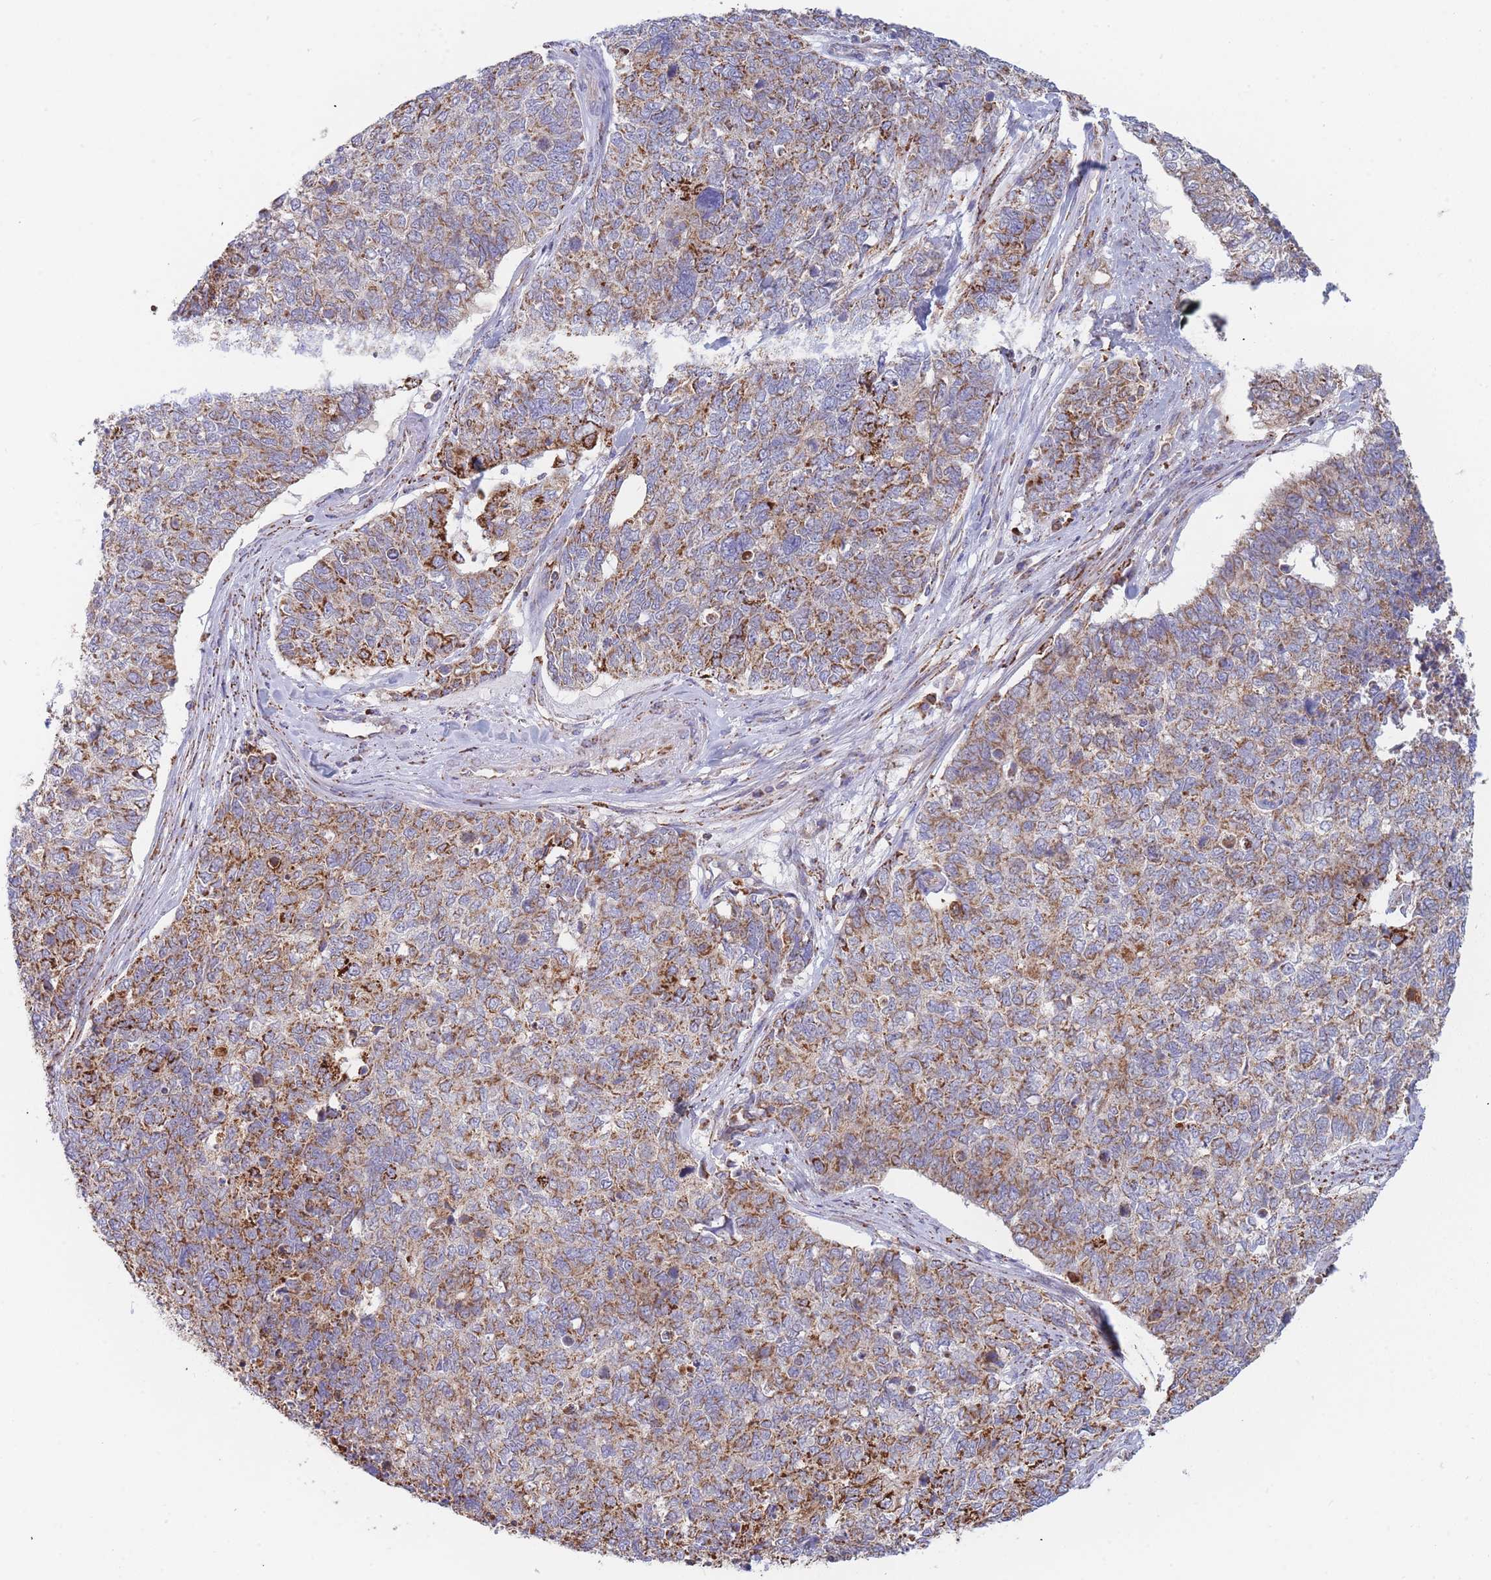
{"staining": {"intensity": "moderate", "quantity": ">75%", "location": "cytoplasmic/membranous"}, "tissue": "cervical cancer", "cell_type": "Tumor cells", "image_type": "cancer", "snomed": [{"axis": "morphology", "description": "Squamous cell carcinoma, NOS"}, {"axis": "topography", "description": "Cervix"}], "caption": "IHC image of neoplastic tissue: human cervical cancer (squamous cell carcinoma) stained using IHC exhibits medium levels of moderate protein expression localized specifically in the cytoplasmic/membranous of tumor cells, appearing as a cytoplasmic/membranous brown color.", "gene": "MRPL17", "patient": {"sex": "female", "age": 63}}